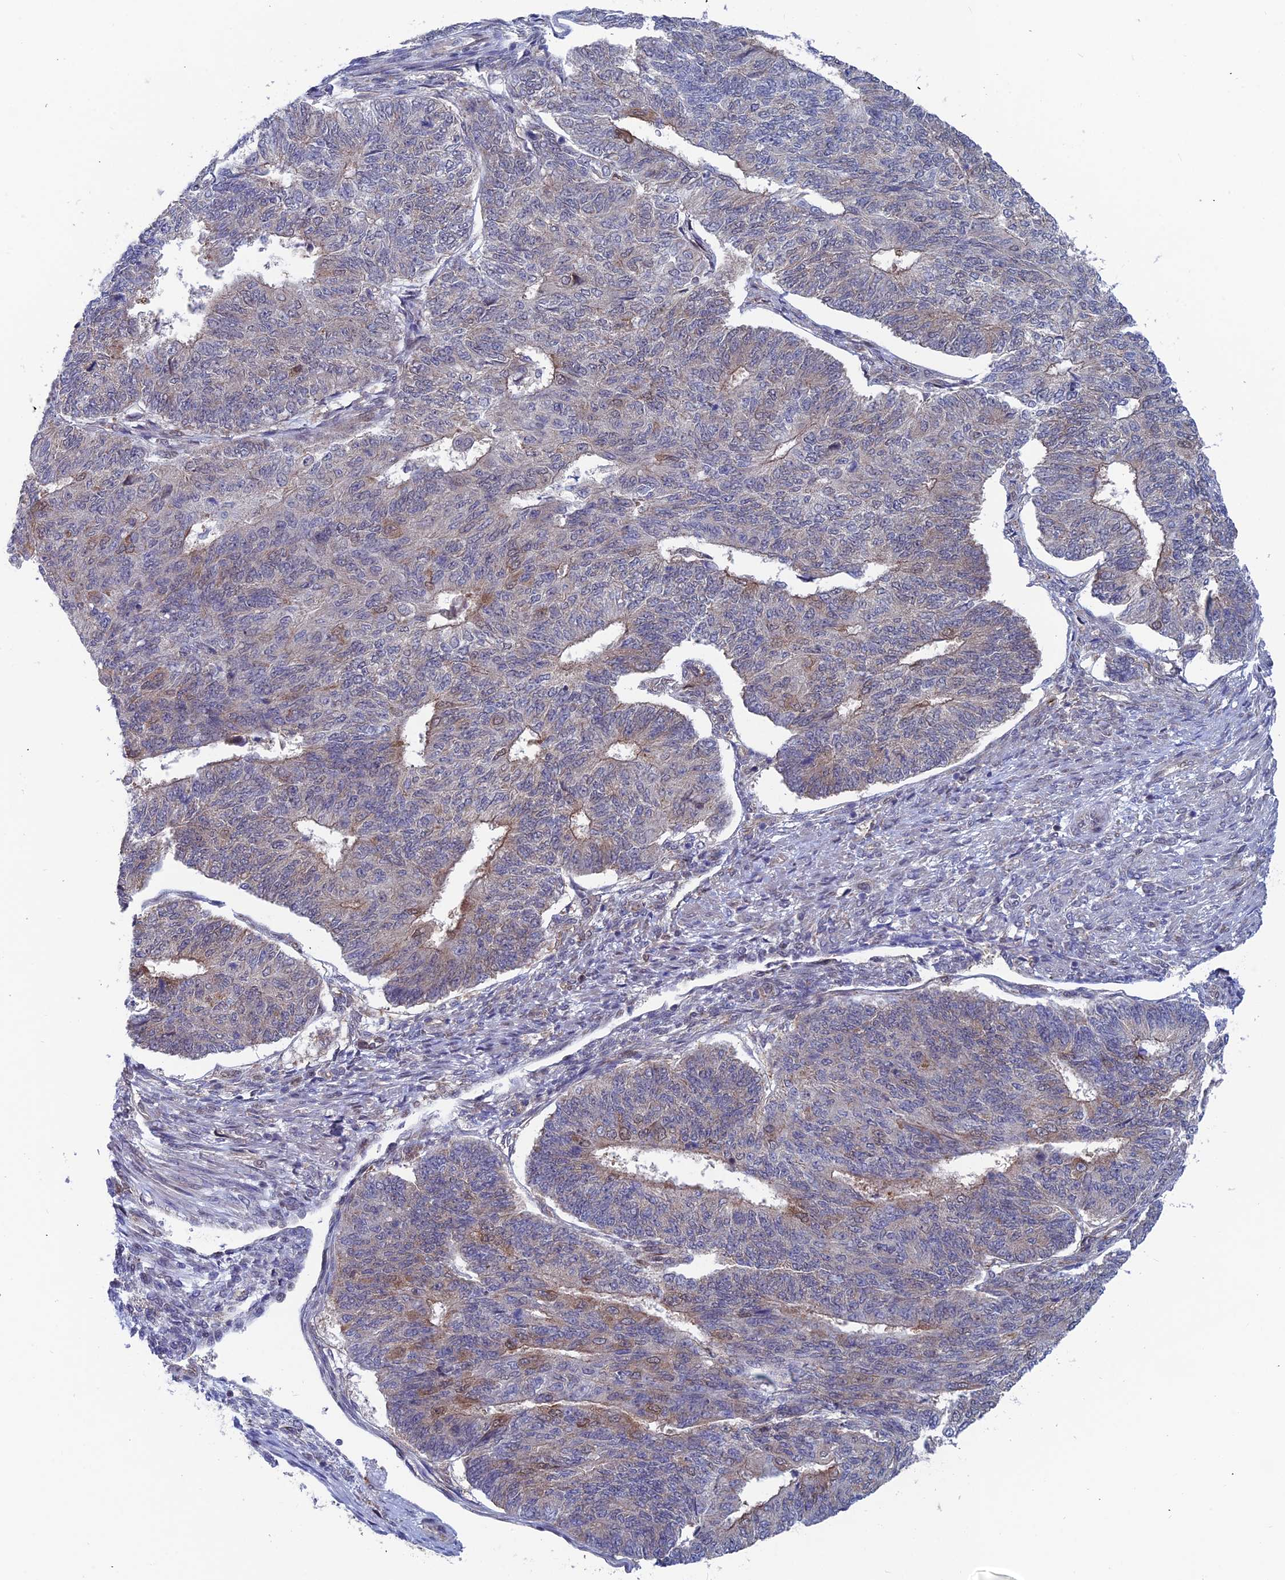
{"staining": {"intensity": "weak", "quantity": "<25%", "location": "cytoplasmic/membranous,nuclear"}, "tissue": "endometrial cancer", "cell_type": "Tumor cells", "image_type": "cancer", "snomed": [{"axis": "morphology", "description": "Adenocarcinoma, NOS"}, {"axis": "topography", "description": "Endometrium"}], "caption": "The immunohistochemistry (IHC) image has no significant staining in tumor cells of endometrial cancer (adenocarcinoma) tissue. The staining was performed using DAB (3,3'-diaminobenzidine) to visualize the protein expression in brown, while the nuclei were stained in blue with hematoxylin (Magnification: 20x).", "gene": "IGBP1", "patient": {"sex": "female", "age": 32}}